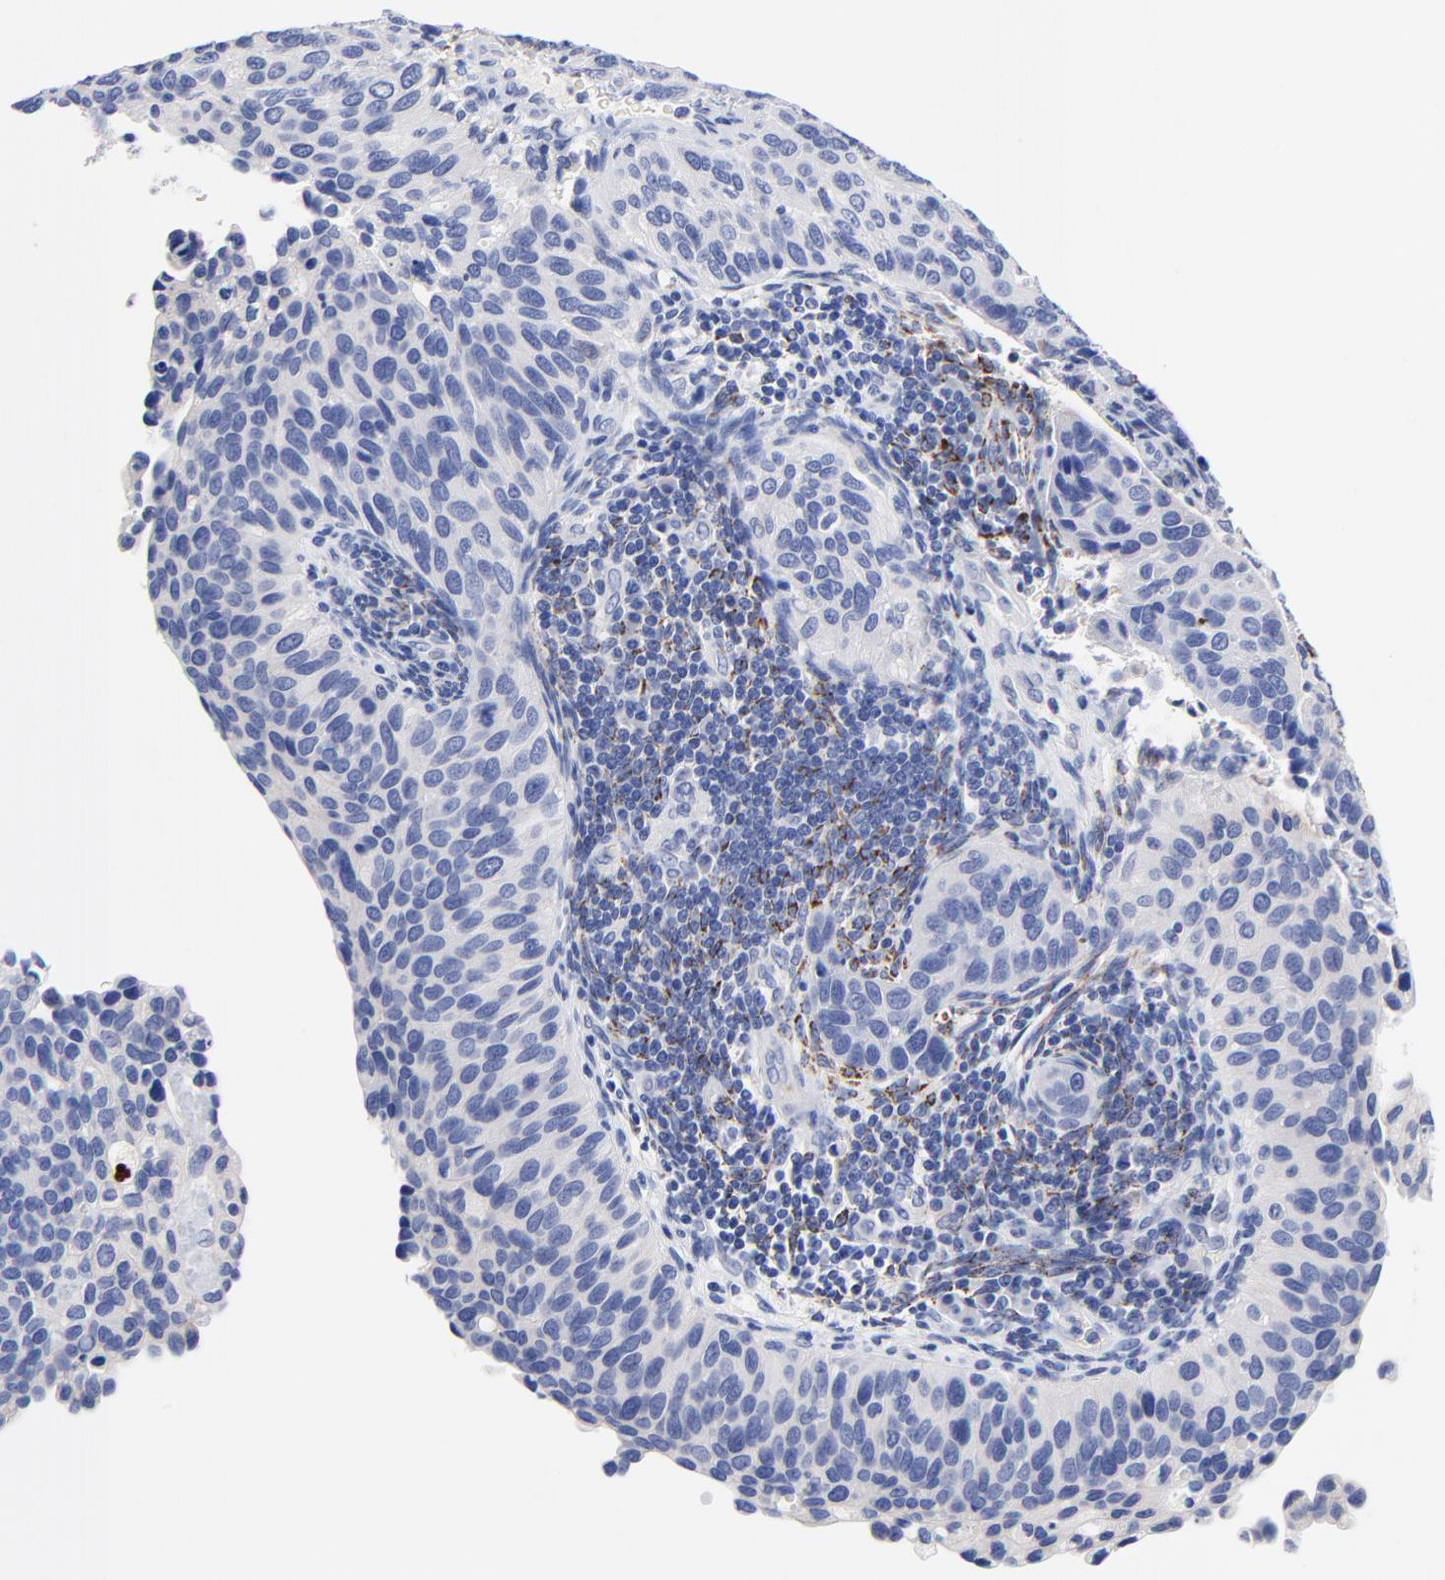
{"staining": {"intensity": "negative", "quantity": "none", "location": "none"}, "tissue": "cervical cancer", "cell_type": "Tumor cells", "image_type": "cancer", "snomed": [{"axis": "morphology", "description": "Adenocarcinoma, NOS"}, {"axis": "topography", "description": "Cervix"}], "caption": "IHC photomicrograph of neoplastic tissue: human cervical cancer stained with DAB reveals no significant protein staining in tumor cells.", "gene": "FBXO10", "patient": {"sex": "female", "age": 29}}